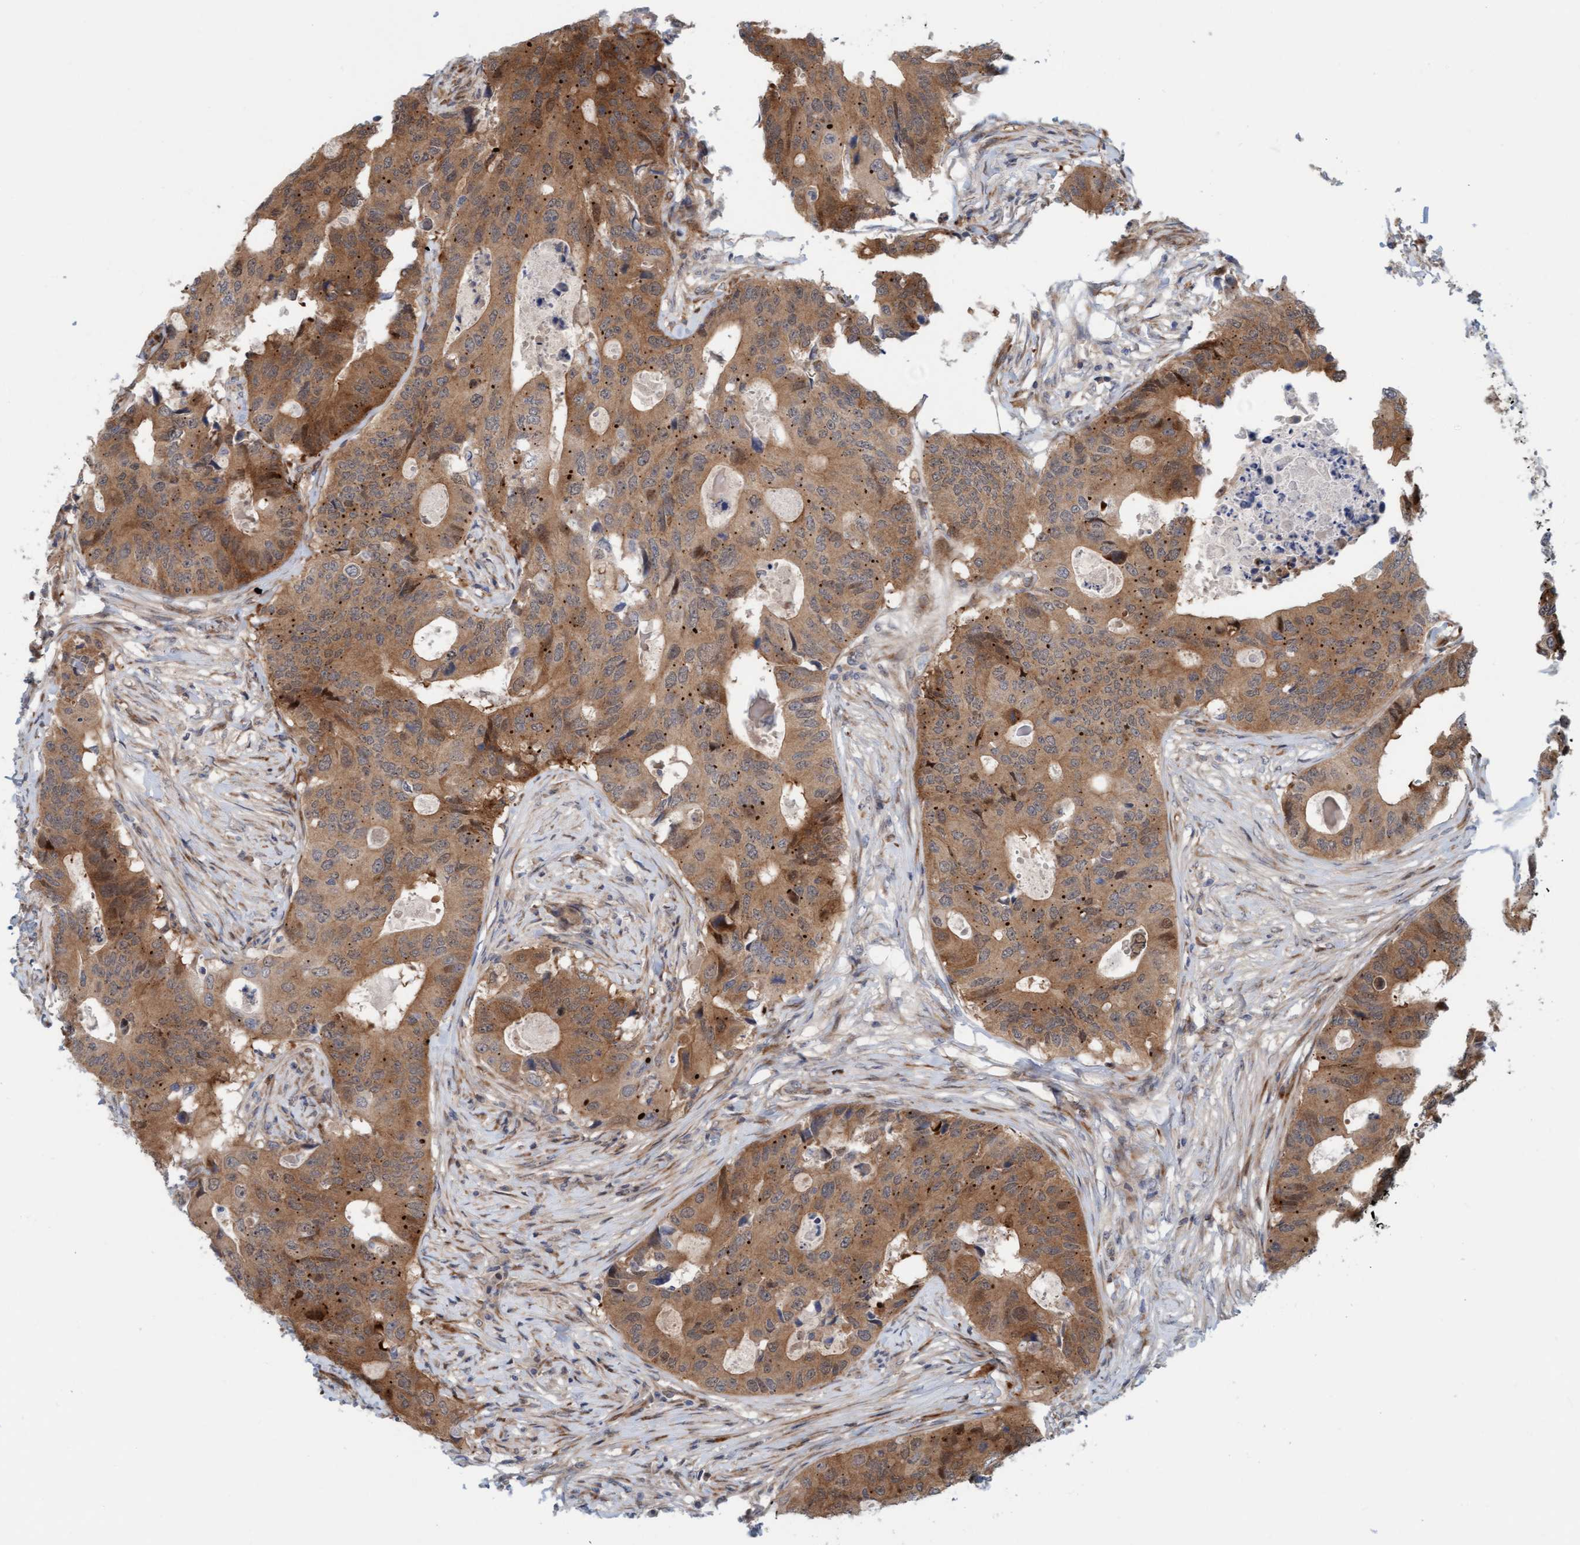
{"staining": {"intensity": "moderate", "quantity": ">75%", "location": "cytoplasmic/membranous"}, "tissue": "colorectal cancer", "cell_type": "Tumor cells", "image_type": "cancer", "snomed": [{"axis": "morphology", "description": "Adenocarcinoma, NOS"}, {"axis": "topography", "description": "Colon"}], "caption": "Immunohistochemistry (DAB) staining of colorectal cancer reveals moderate cytoplasmic/membranous protein staining in about >75% of tumor cells.", "gene": "EIF4EBP1", "patient": {"sex": "male", "age": 71}}